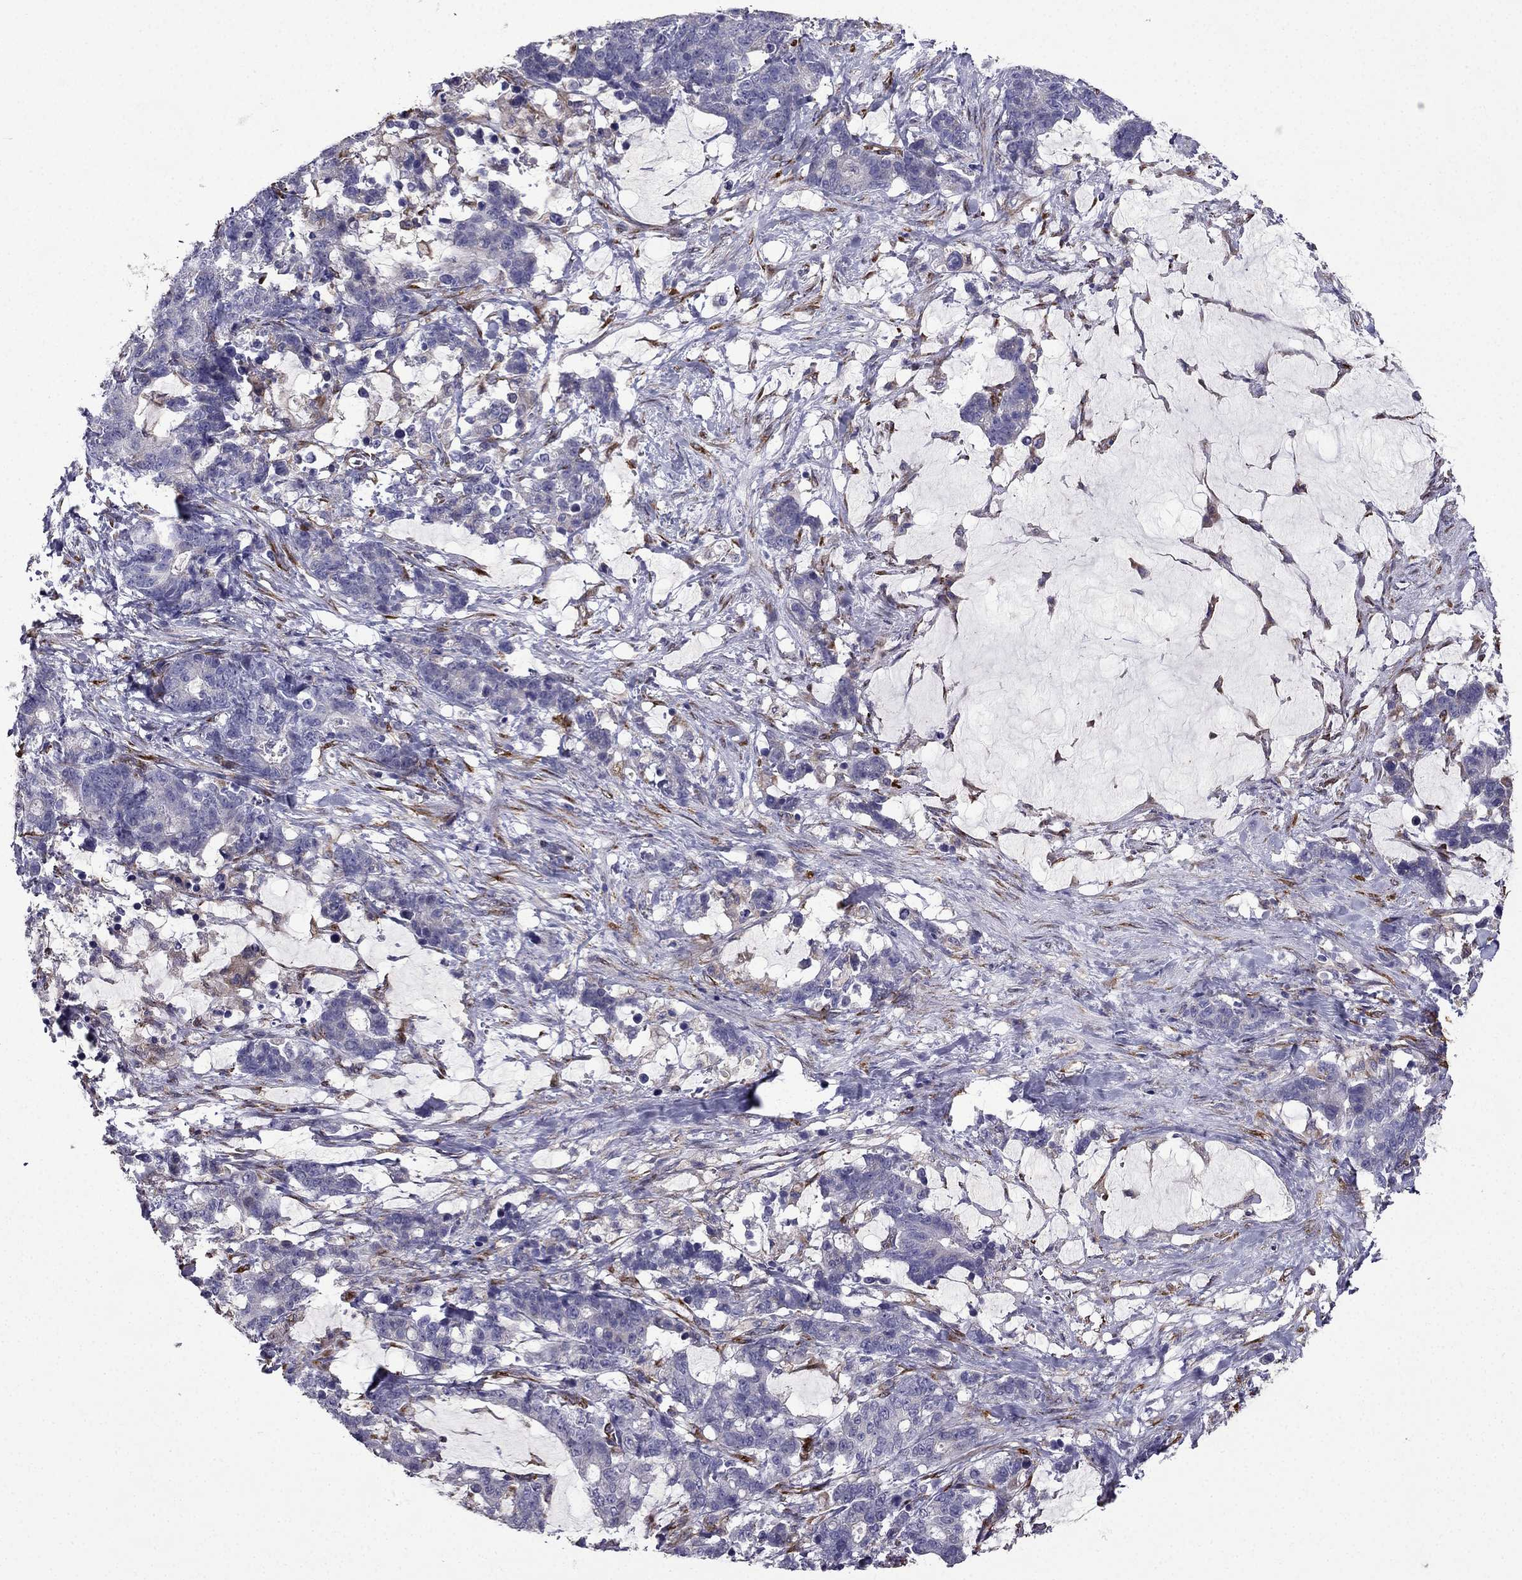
{"staining": {"intensity": "negative", "quantity": "none", "location": "none"}, "tissue": "stomach cancer", "cell_type": "Tumor cells", "image_type": "cancer", "snomed": [{"axis": "morphology", "description": "Normal tissue, NOS"}, {"axis": "morphology", "description": "Adenocarcinoma, NOS"}, {"axis": "topography", "description": "Stomach"}], "caption": "Immunohistochemistry (IHC) micrograph of stomach cancer stained for a protein (brown), which shows no positivity in tumor cells.", "gene": "IKBIP", "patient": {"sex": "female", "age": 64}}